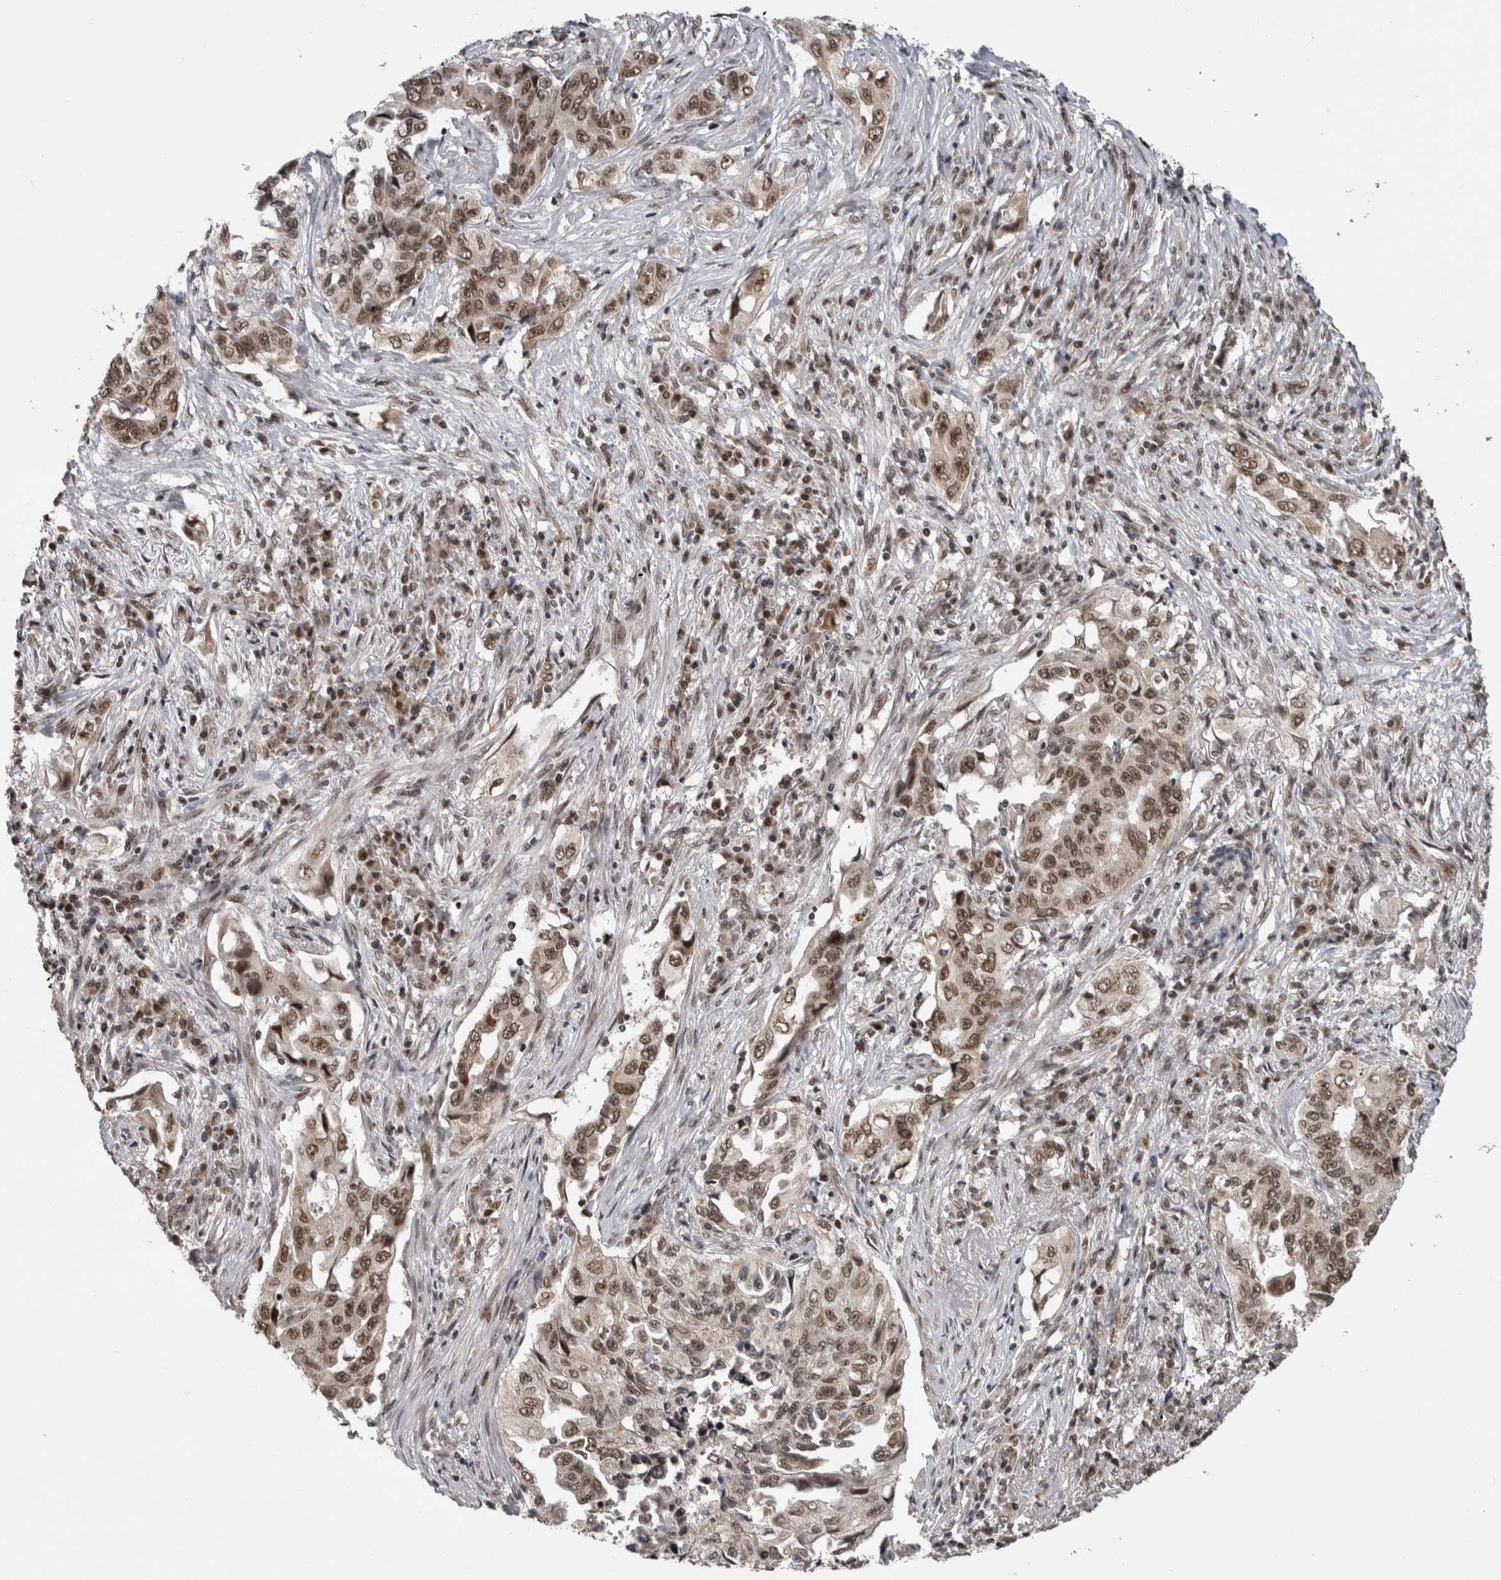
{"staining": {"intensity": "moderate", "quantity": ">75%", "location": "nuclear"}, "tissue": "lung cancer", "cell_type": "Tumor cells", "image_type": "cancer", "snomed": [{"axis": "morphology", "description": "Adenocarcinoma, NOS"}, {"axis": "topography", "description": "Lung"}], "caption": "Brown immunohistochemical staining in human adenocarcinoma (lung) exhibits moderate nuclear positivity in about >75% of tumor cells.", "gene": "CPSF2", "patient": {"sex": "female", "age": 51}}